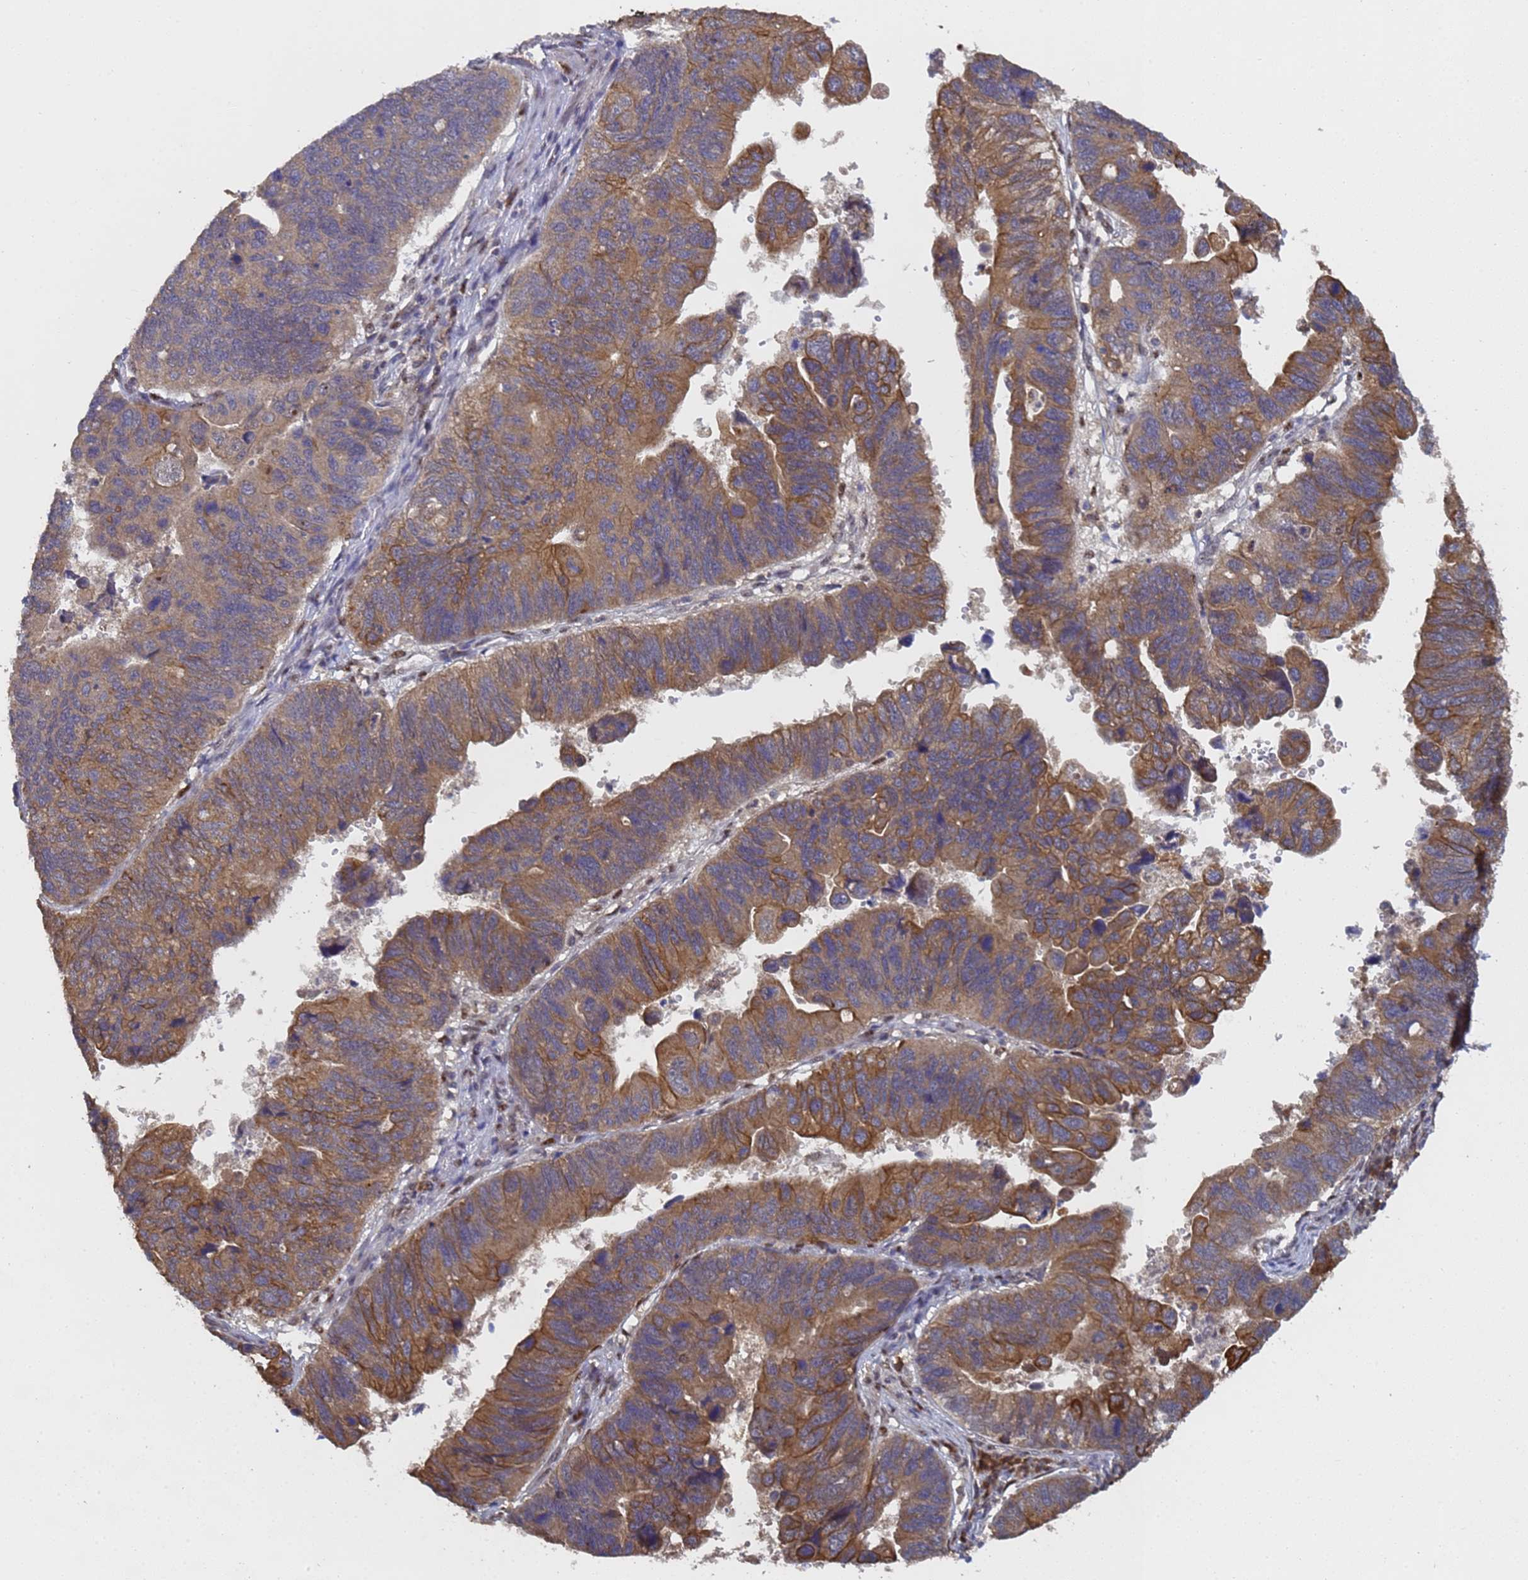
{"staining": {"intensity": "moderate", "quantity": ">75%", "location": "cytoplasmic/membranous"}, "tissue": "stomach cancer", "cell_type": "Tumor cells", "image_type": "cancer", "snomed": [{"axis": "morphology", "description": "Adenocarcinoma, NOS"}, {"axis": "topography", "description": "Stomach"}], "caption": "Moderate cytoplasmic/membranous staining is present in about >75% of tumor cells in stomach cancer (adenocarcinoma).", "gene": "SECISBP2", "patient": {"sex": "male", "age": 59}}